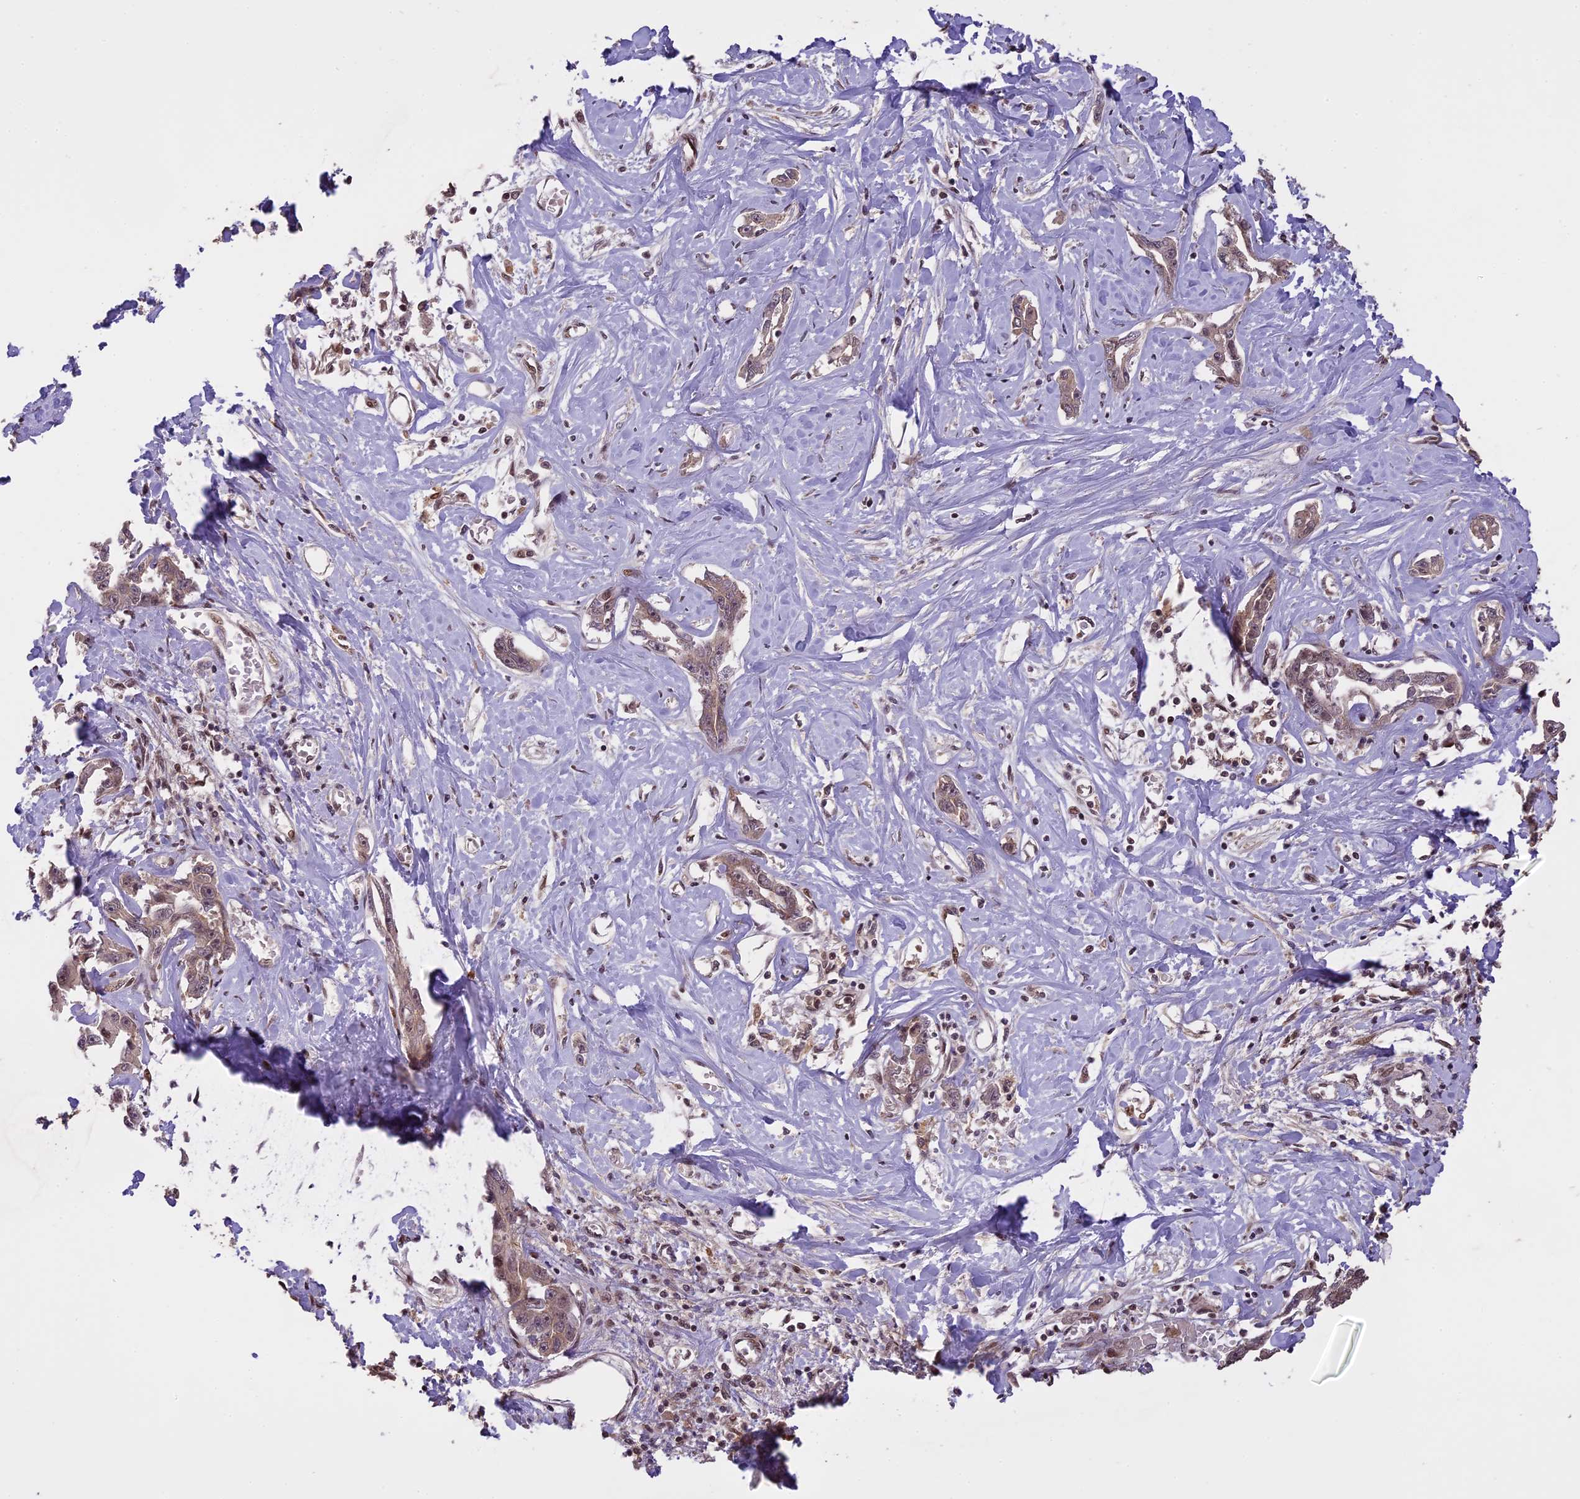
{"staining": {"intensity": "weak", "quantity": ">75%", "location": "cytoplasmic/membranous"}, "tissue": "liver cancer", "cell_type": "Tumor cells", "image_type": "cancer", "snomed": [{"axis": "morphology", "description": "Cholangiocarcinoma"}, {"axis": "topography", "description": "Liver"}], "caption": "Cholangiocarcinoma (liver) stained with immunohistochemistry (IHC) reveals weak cytoplasmic/membranous expression in approximately >75% of tumor cells. (DAB IHC, brown staining for protein, blue staining for nuclei).", "gene": "PRELID2", "patient": {"sex": "male", "age": 59}}